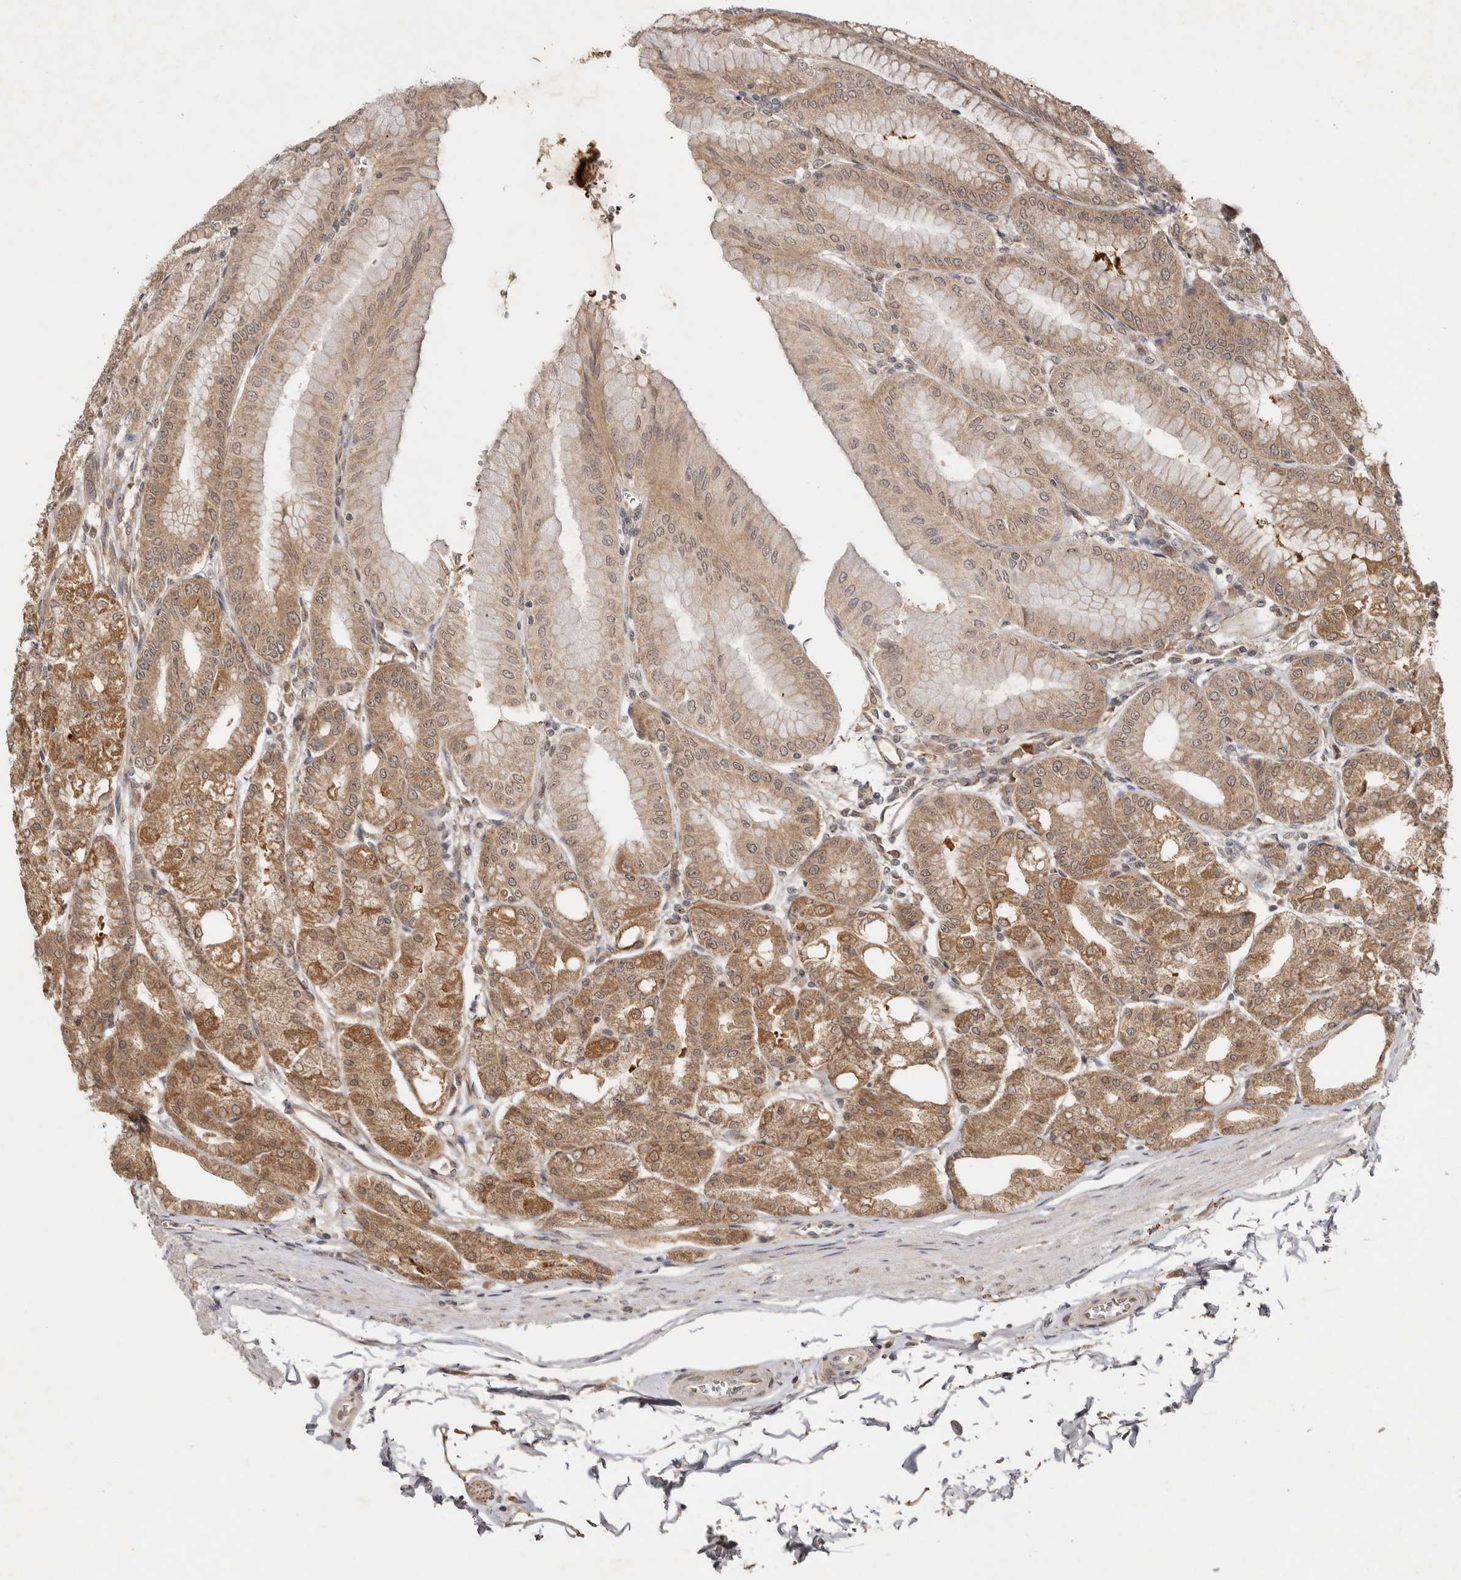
{"staining": {"intensity": "moderate", "quantity": ">75%", "location": "cytoplasmic/membranous,nuclear"}, "tissue": "stomach", "cell_type": "Glandular cells", "image_type": "normal", "snomed": [{"axis": "morphology", "description": "Normal tissue, NOS"}, {"axis": "topography", "description": "Stomach, lower"}], "caption": "Glandular cells demonstrate moderate cytoplasmic/membranous,nuclear positivity in approximately >75% of cells in benign stomach.", "gene": "TARS2", "patient": {"sex": "male", "age": 71}}